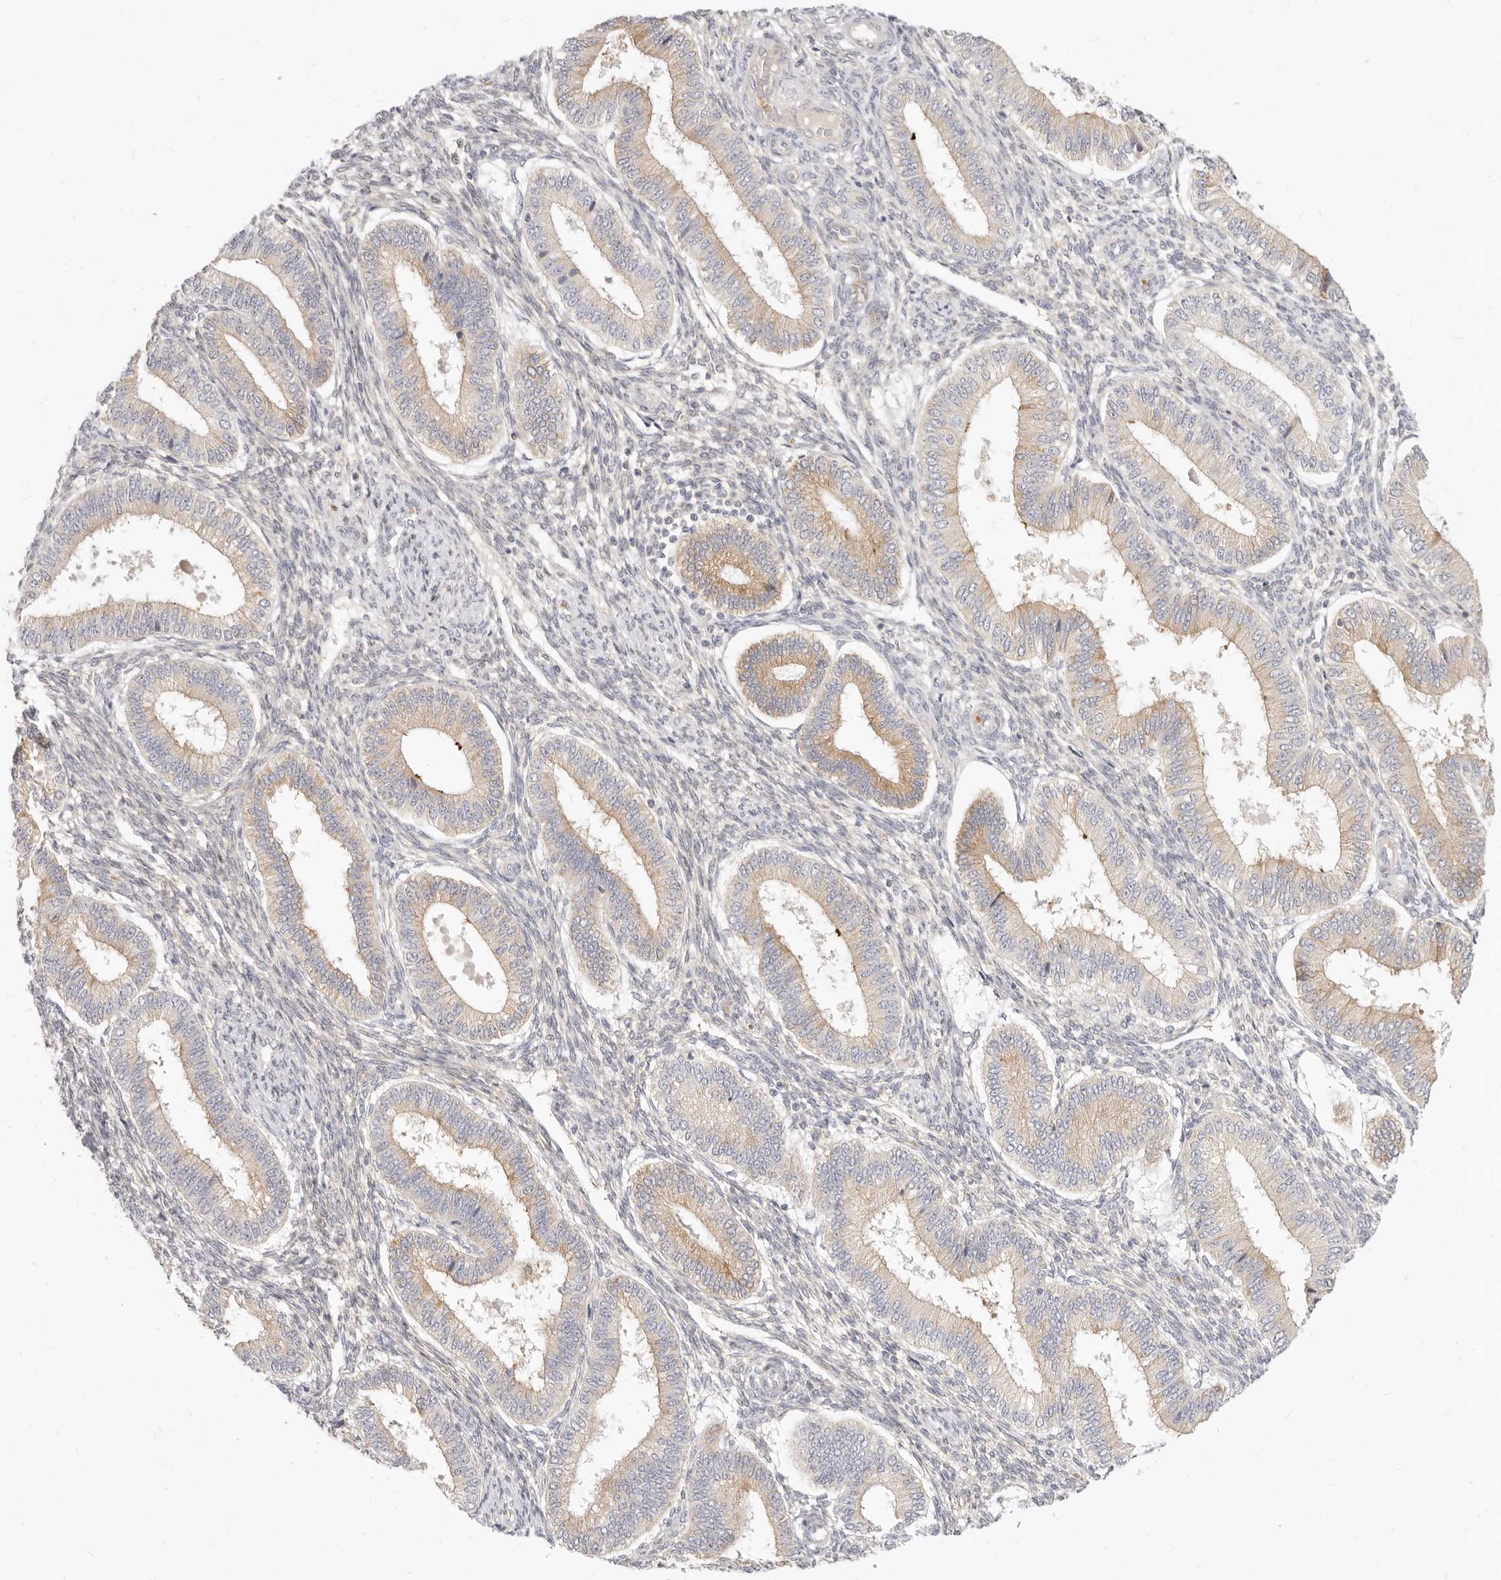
{"staining": {"intensity": "negative", "quantity": "none", "location": "none"}, "tissue": "endometrium", "cell_type": "Cells in endometrial stroma", "image_type": "normal", "snomed": [{"axis": "morphology", "description": "Normal tissue, NOS"}, {"axis": "topography", "description": "Endometrium"}], "caption": "Photomicrograph shows no significant protein staining in cells in endometrial stroma of benign endometrium.", "gene": "LTB4R2", "patient": {"sex": "female", "age": 39}}